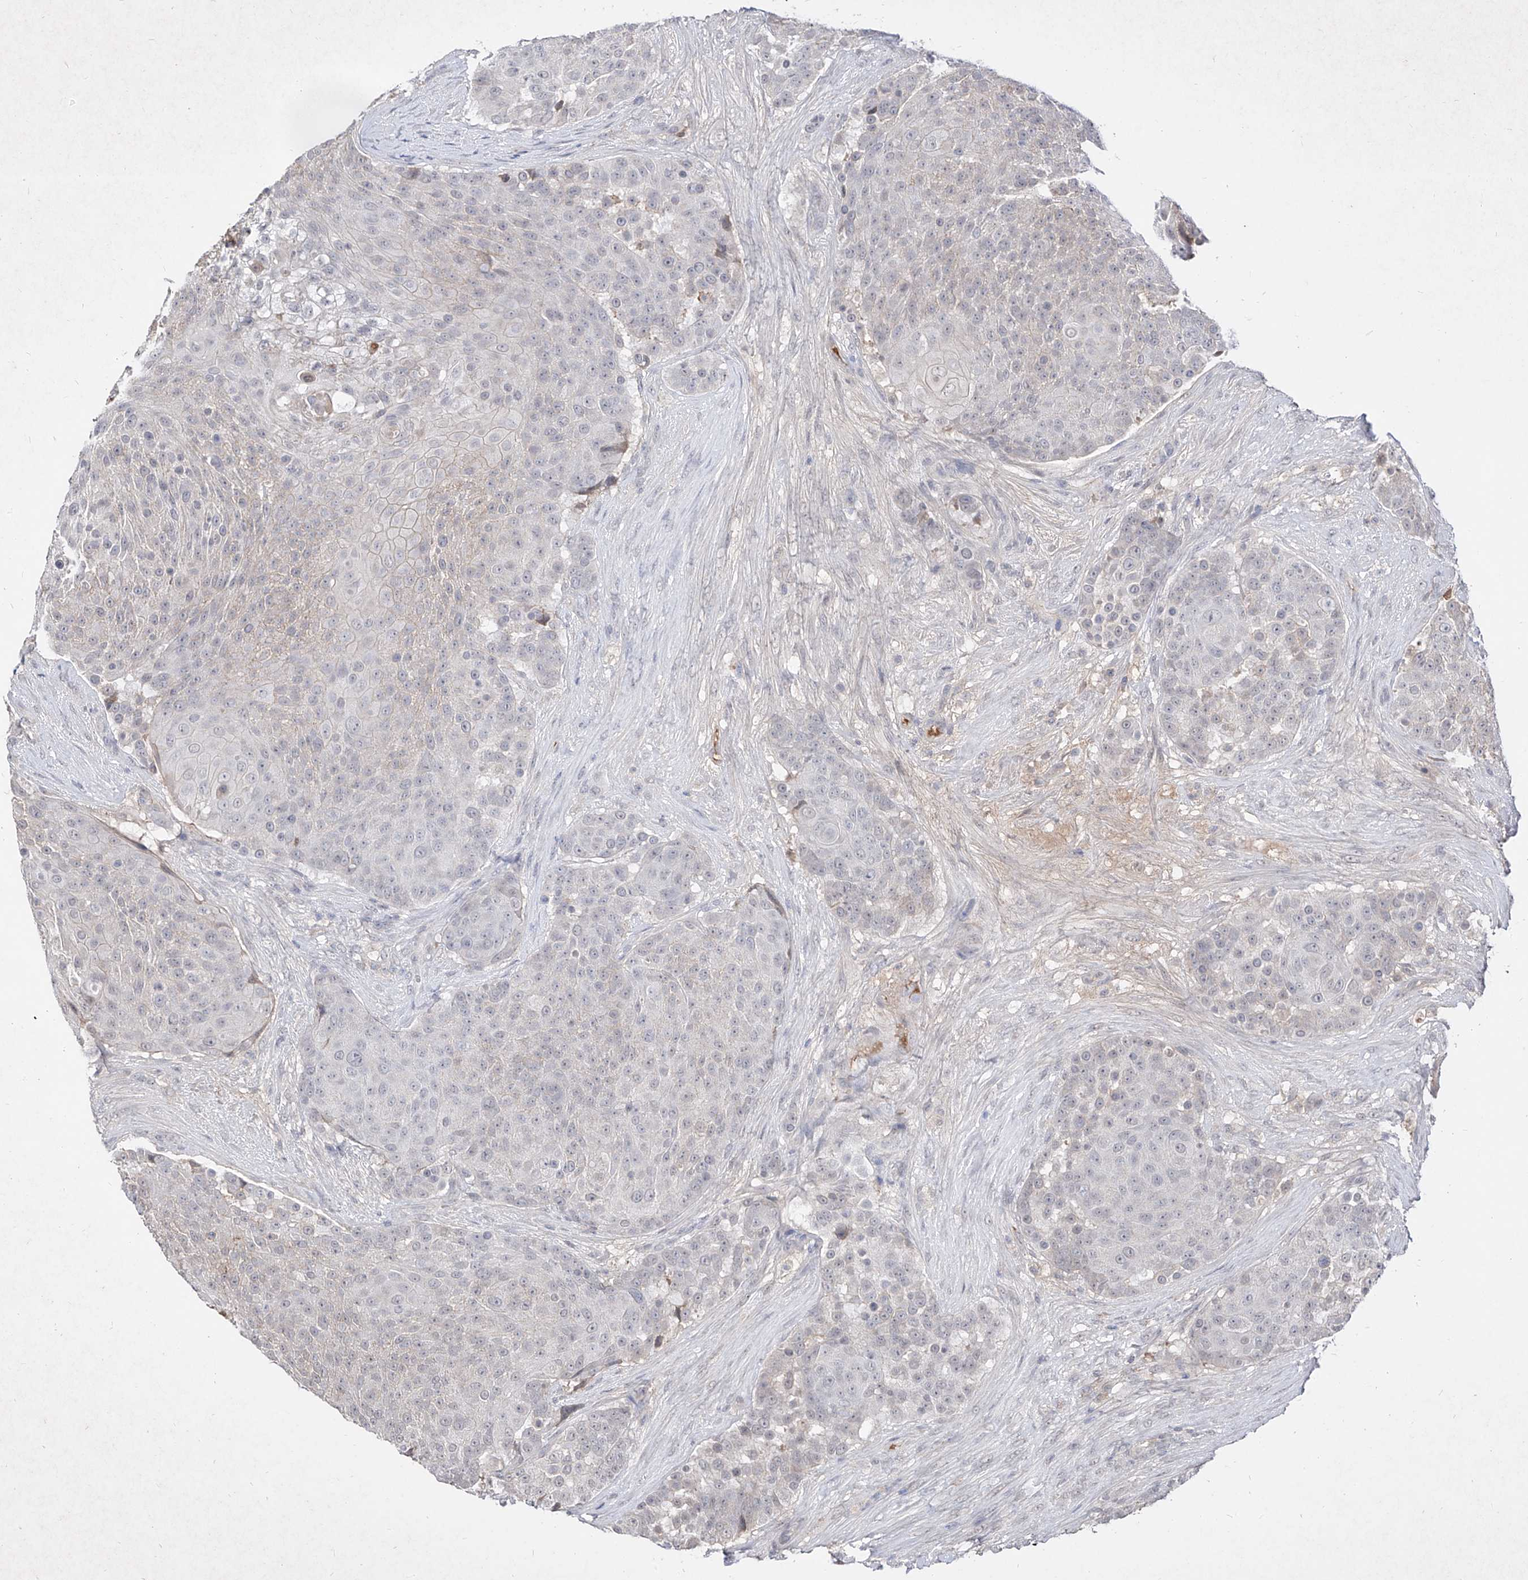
{"staining": {"intensity": "negative", "quantity": "none", "location": "none"}, "tissue": "urothelial cancer", "cell_type": "Tumor cells", "image_type": "cancer", "snomed": [{"axis": "morphology", "description": "Urothelial carcinoma, High grade"}, {"axis": "topography", "description": "Urinary bladder"}], "caption": "IHC micrograph of neoplastic tissue: urothelial carcinoma (high-grade) stained with DAB (3,3'-diaminobenzidine) demonstrates no significant protein positivity in tumor cells.", "gene": "C4A", "patient": {"sex": "female", "age": 63}}